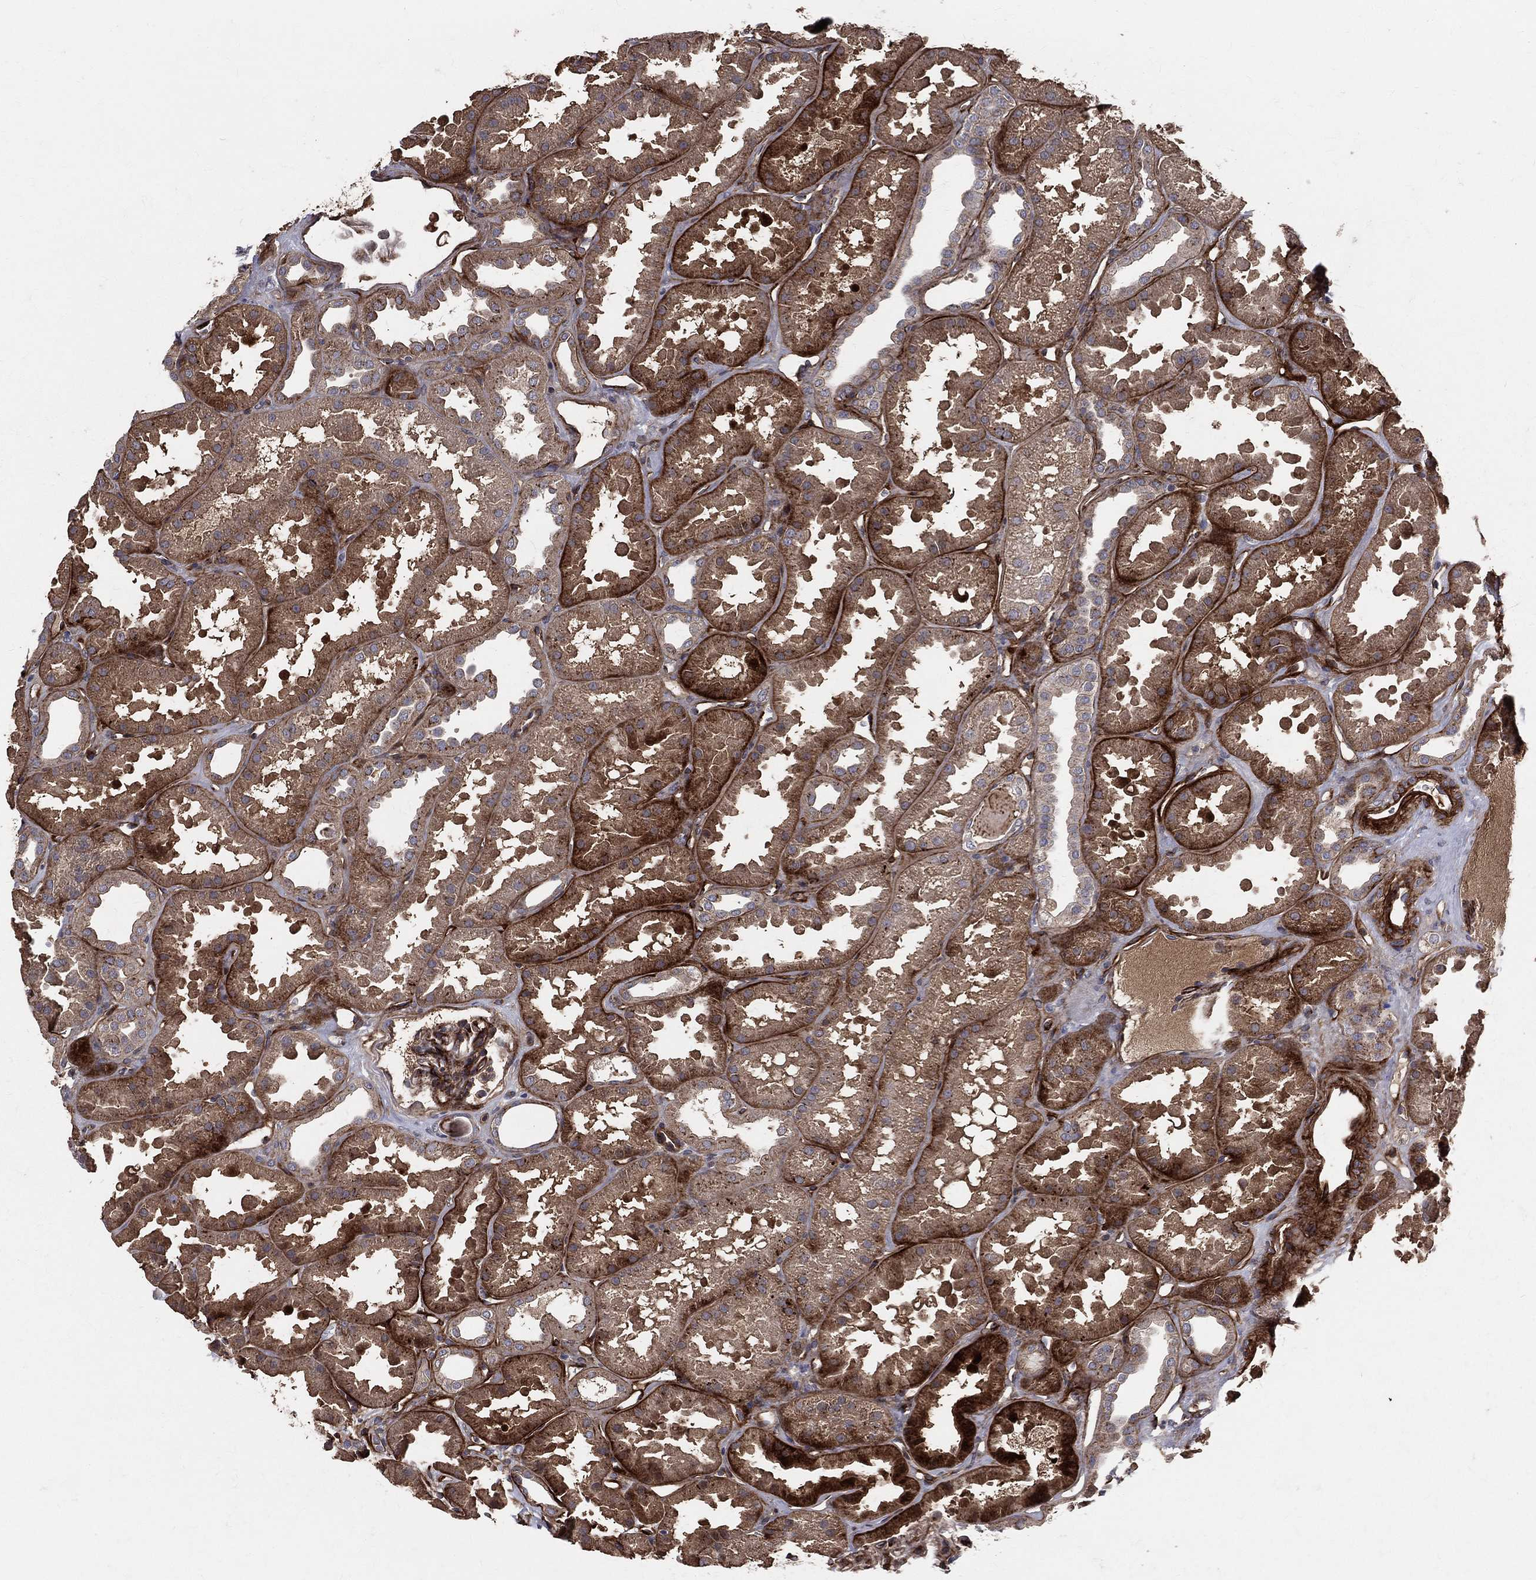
{"staining": {"intensity": "strong", "quantity": "25%-75%", "location": "cytoplasmic/membranous"}, "tissue": "kidney", "cell_type": "Cells in glomeruli", "image_type": "normal", "snomed": [{"axis": "morphology", "description": "Normal tissue, NOS"}, {"axis": "topography", "description": "Kidney"}], "caption": "Kidney stained with IHC reveals strong cytoplasmic/membranous staining in approximately 25%-75% of cells in glomeruli. (brown staining indicates protein expression, while blue staining denotes nuclei).", "gene": "ENTPD1", "patient": {"sex": "male", "age": 61}}